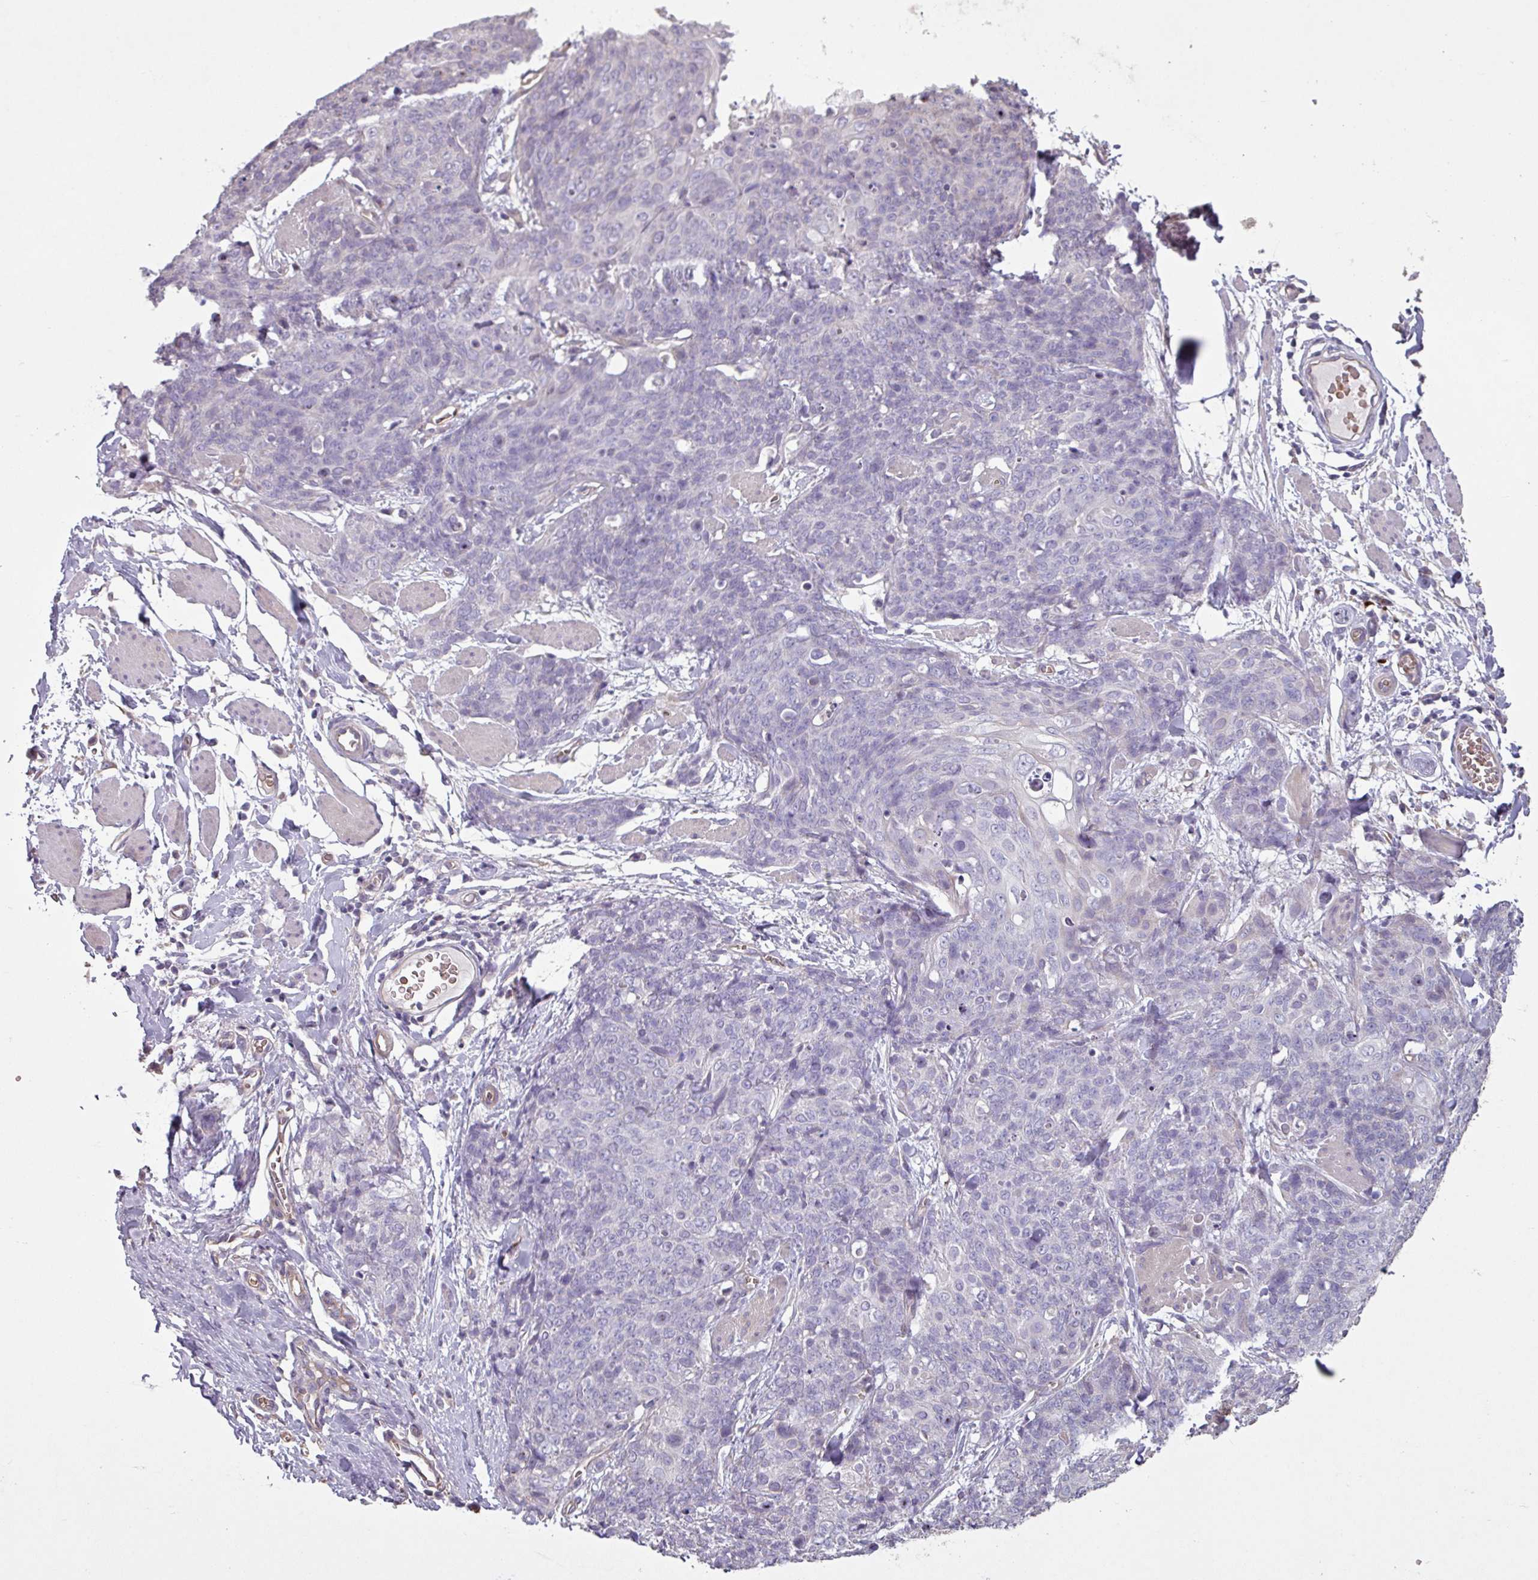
{"staining": {"intensity": "negative", "quantity": "none", "location": "none"}, "tissue": "skin cancer", "cell_type": "Tumor cells", "image_type": "cancer", "snomed": [{"axis": "morphology", "description": "Squamous cell carcinoma, NOS"}, {"axis": "topography", "description": "Skin"}, {"axis": "topography", "description": "Vulva"}], "caption": "Immunohistochemistry (IHC) micrograph of neoplastic tissue: skin cancer stained with DAB reveals no significant protein positivity in tumor cells.", "gene": "NHSL2", "patient": {"sex": "female", "age": 85}}